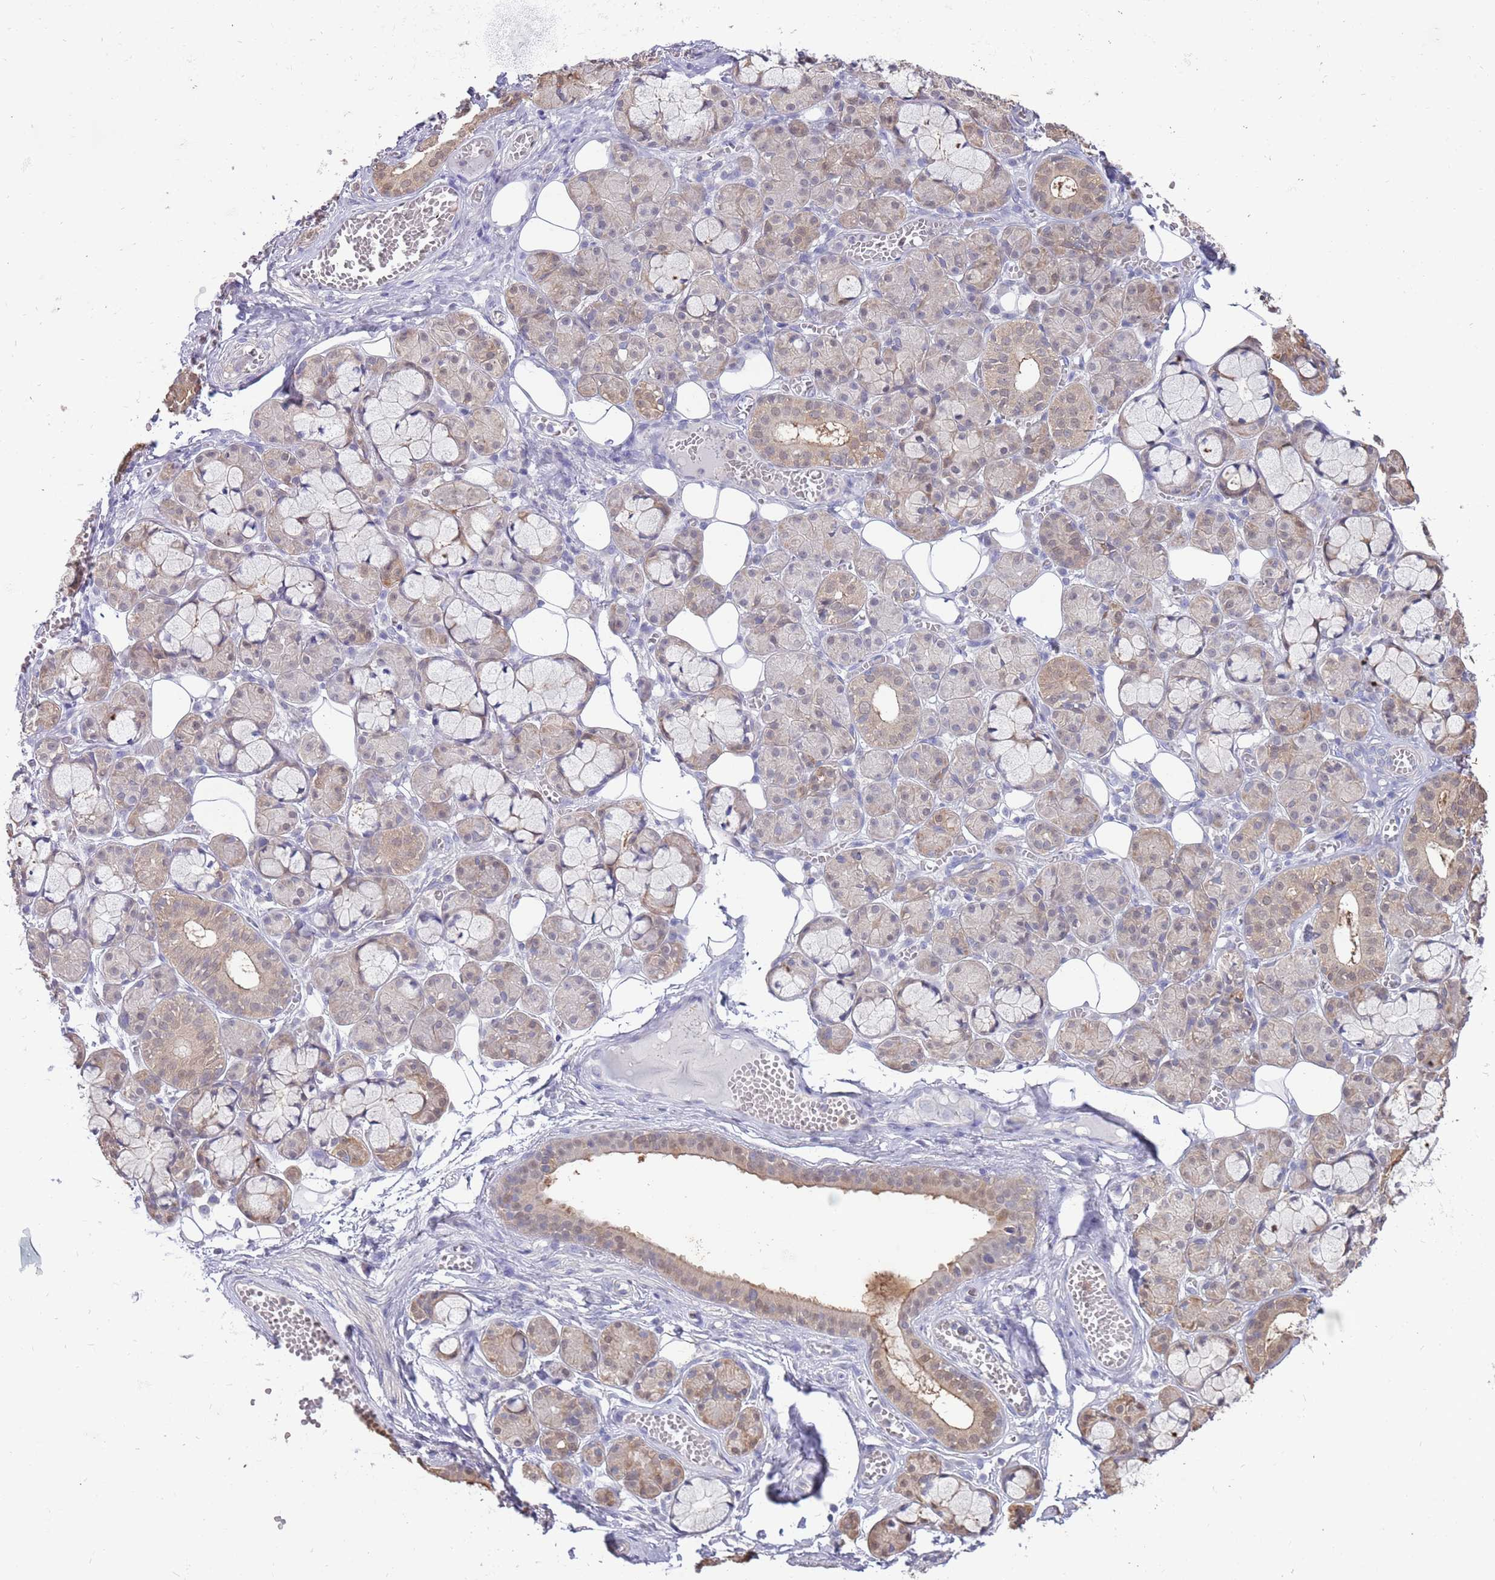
{"staining": {"intensity": "moderate", "quantity": "<25%", "location": "cytoplasmic/membranous,nuclear"}, "tissue": "salivary gland", "cell_type": "Glandular cells", "image_type": "normal", "snomed": [{"axis": "morphology", "description": "Normal tissue, NOS"}, {"axis": "topography", "description": "Salivary gland"}], "caption": "Normal salivary gland shows moderate cytoplasmic/membranous,nuclear expression in about <25% of glandular cells, visualized by immunohistochemistry.", "gene": "AP5S1", "patient": {"sex": "male", "age": 63}}